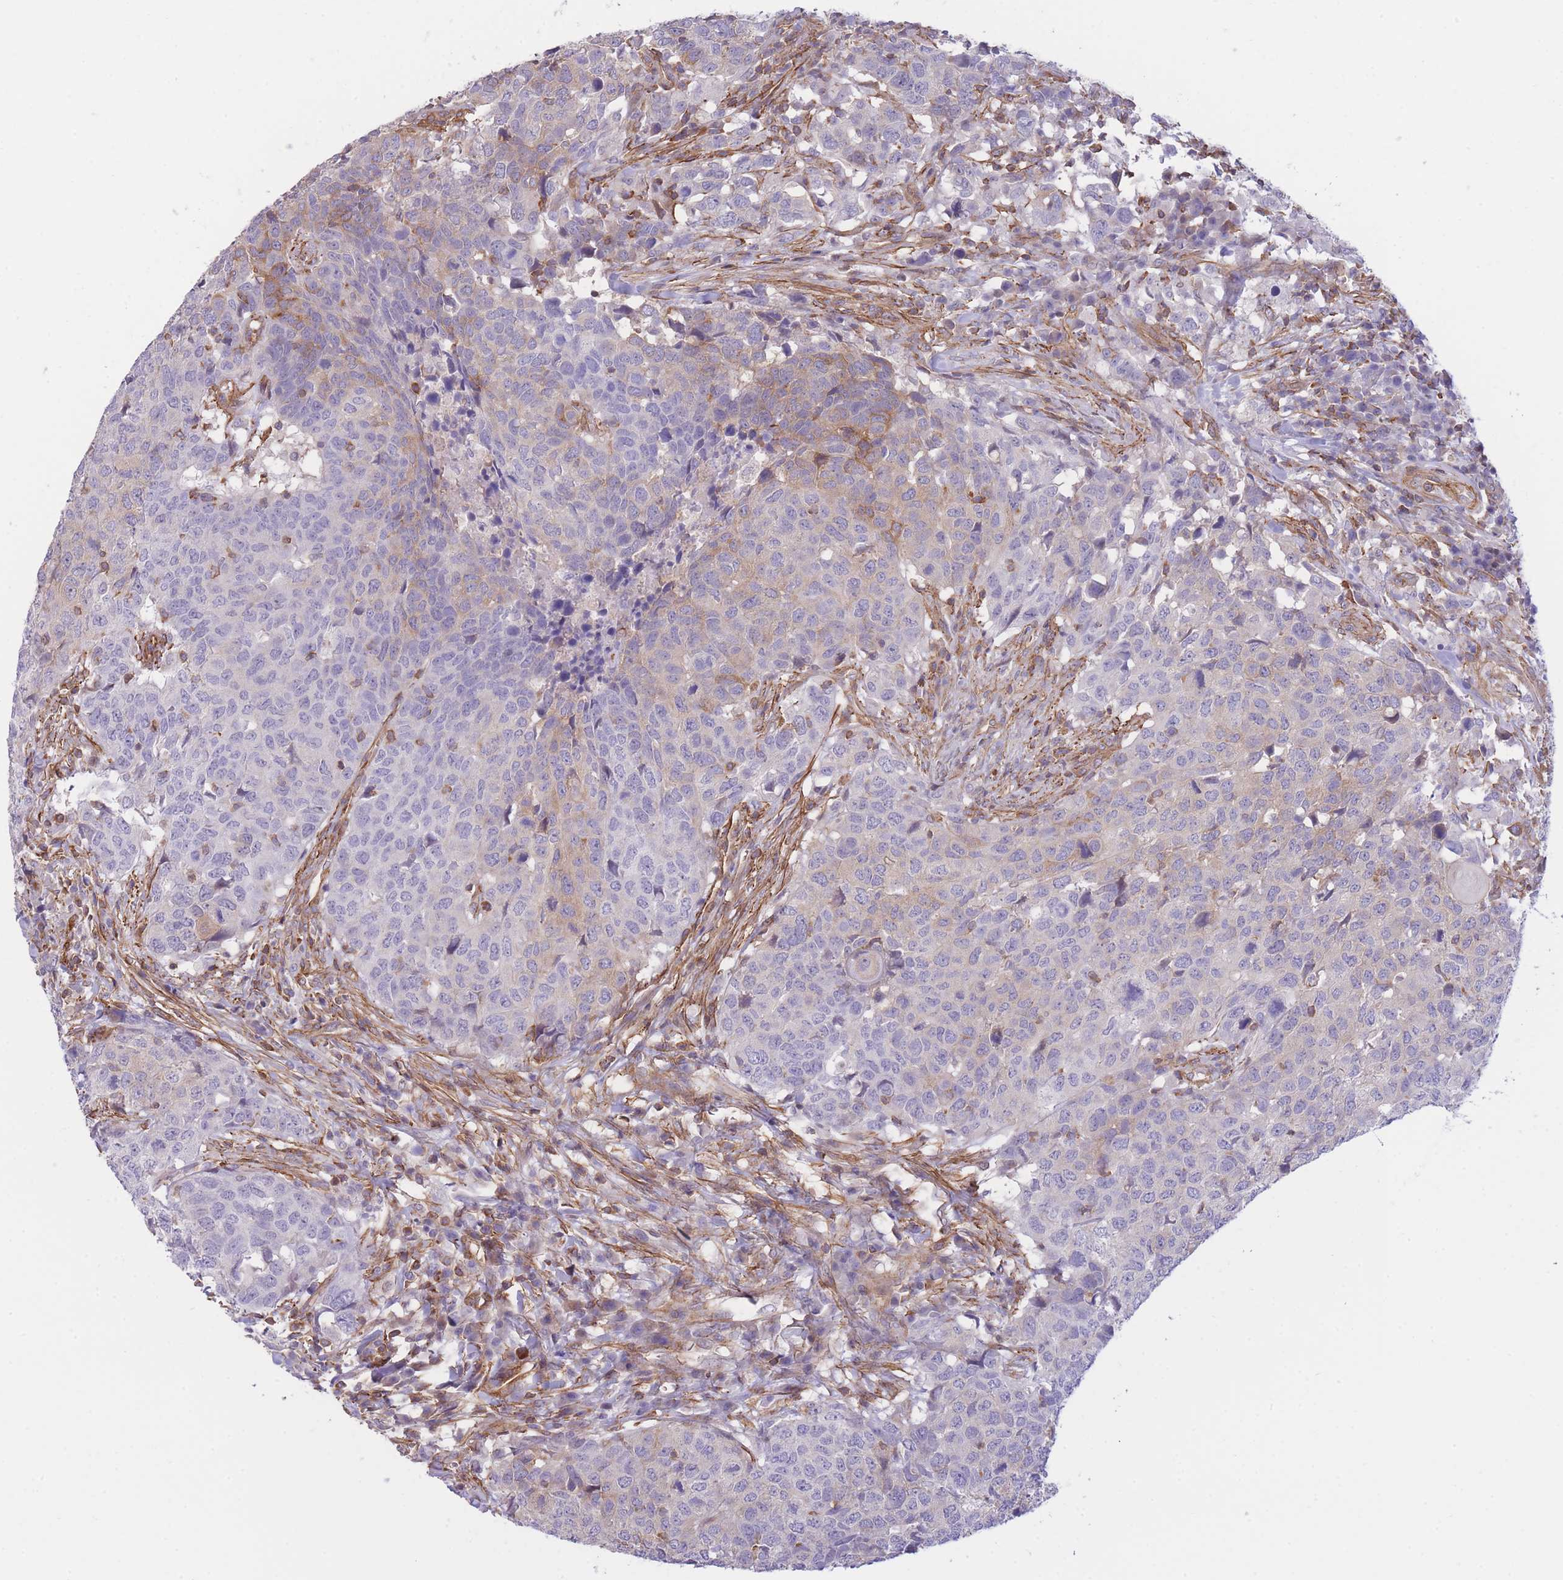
{"staining": {"intensity": "moderate", "quantity": "<25%", "location": "cytoplasmic/membranous"}, "tissue": "head and neck cancer", "cell_type": "Tumor cells", "image_type": "cancer", "snomed": [{"axis": "morphology", "description": "Normal tissue, NOS"}, {"axis": "morphology", "description": "Squamous cell carcinoma, NOS"}, {"axis": "topography", "description": "Skeletal muscle"}, {"axis": "topography", "description": "Vascular tissue"}, {"axis": "topography", "description": "Peripheral nerve tissue"}, {"axis": "topography", "description": "Head-Neck"}], "caption": "A brown stain labels moderate cytoplasmic/membranous expression of a protein in human squamous cell carcinoma (head and neck) tumor cells.", "gene": "CDC25B", "patient": {"sex": "male", "age": 66}}